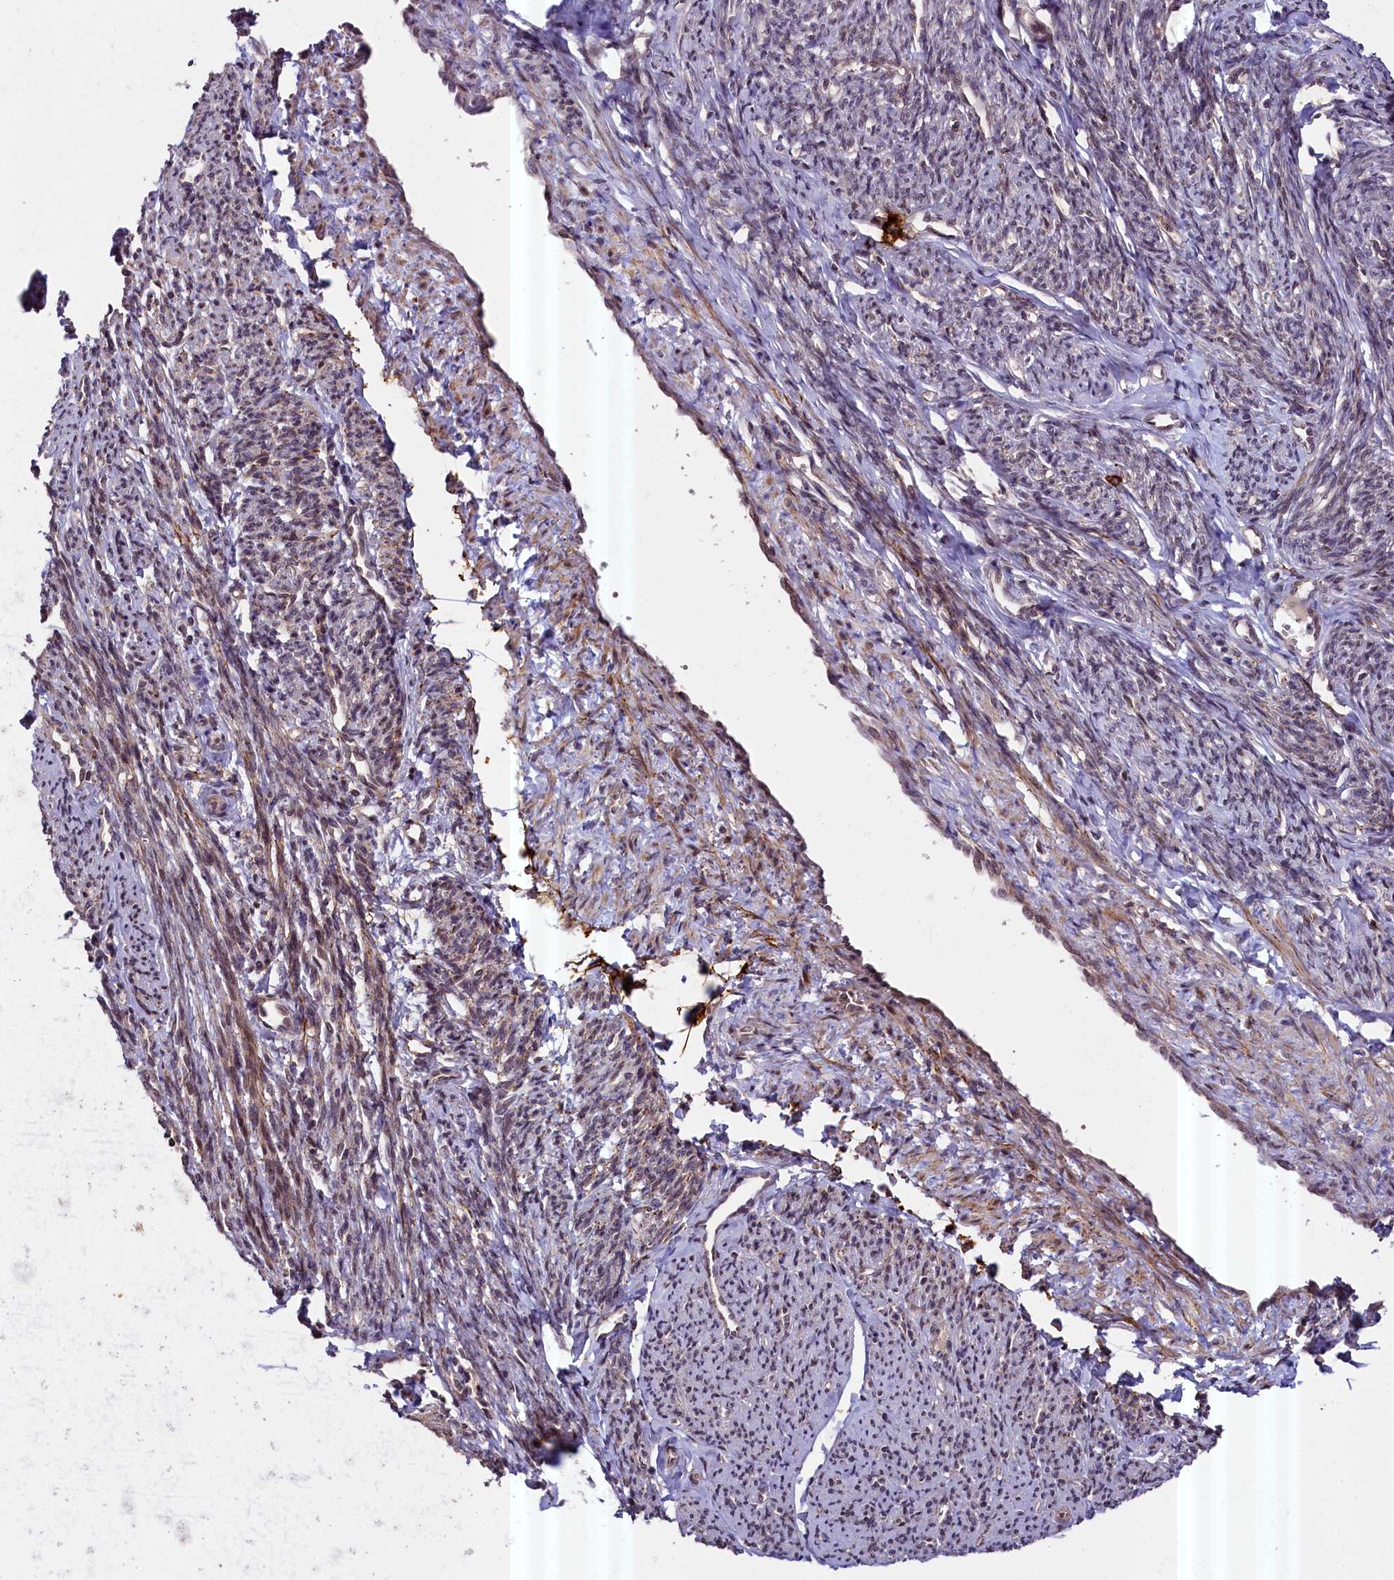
{"staining": {"intensity": "moderate", "quantity": ">75%", "location": "cytoplasmic/membranous"}, "tissue": "smooth muscle", "cell_type": "Smooth muscle cells", "image_type": "normal", "snomed": [{"axis": "morphology", "description": "Normal tissue, NOS"}, {"axis": "topography", "description": "Smooth muscle"}, {"axis": "topography", "description": "Uterus"}], "caption": "IHC staining of benign smooth muscle, which demonstrates medium levels of moderate cytoplasmic/membranous positivity in about >75% of smooth muscle cells indicating moderate cytoplasmic/membranous protein expression. The staining was performed using DAB (3,3'-diaminobenzidine) (brown) for protein detection and nuclei were counterstained in hematoxylin (blue).", "gene": "ZNF480", "patient": {"sex": "female", "age": 59}}